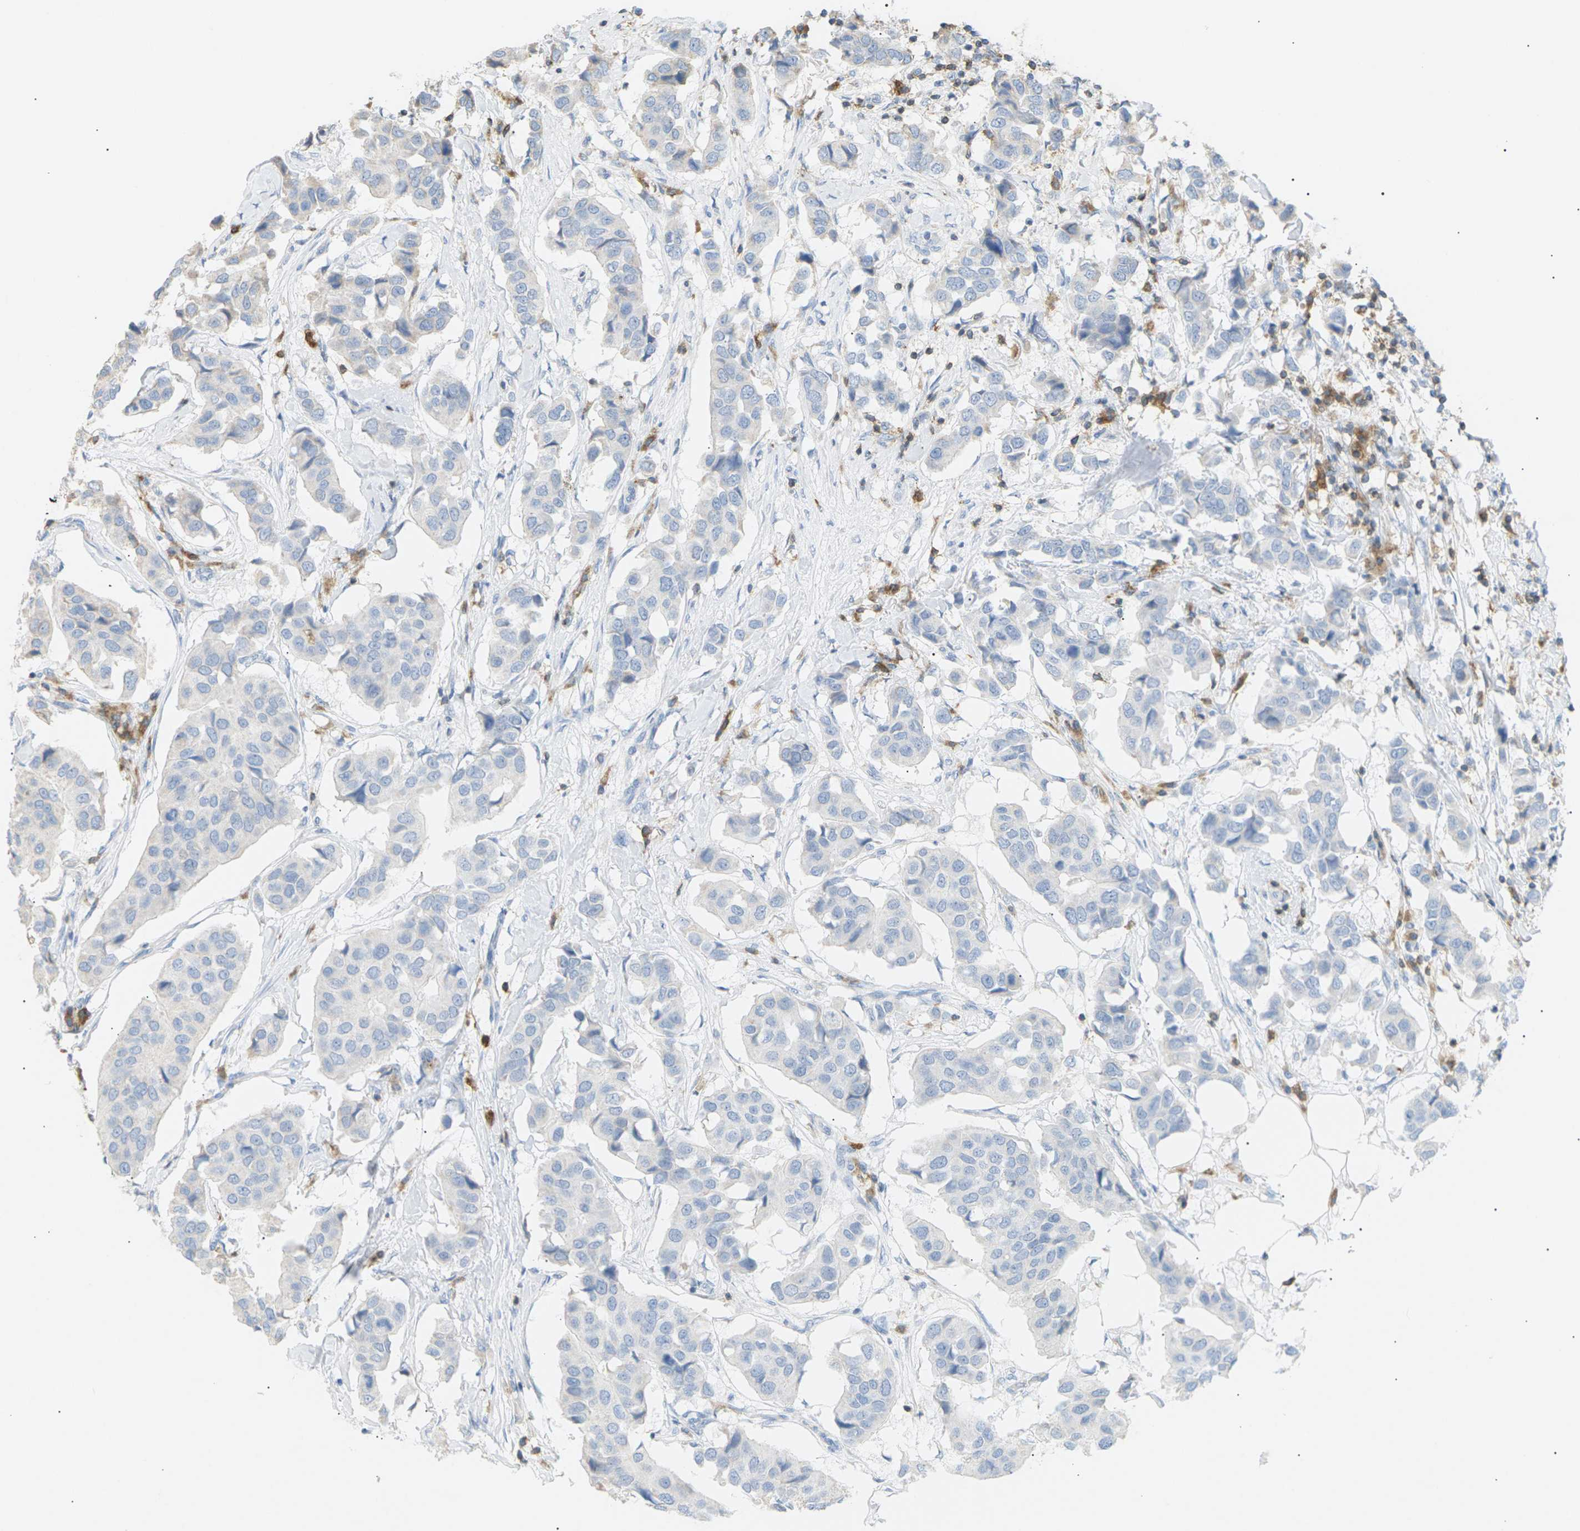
{"staining": {"intensity": "negative", "quantity": "none", "location": "none"}, "tissue": "breast cancer", "cell_type": "Tumor cells", "image_type": "cancer", "snomed": [{"axis": "morphology", "description": "Duct carcinoma"}, {"axis": "topography", "description": "Breast"}], "caption": "Immunohistochemical staining of breast cancer (intraductal carcinoma) reveals no significant positivity in tumor cells.", "gene": "LIME1", "patient": {"sex": "female", "age": 80}}